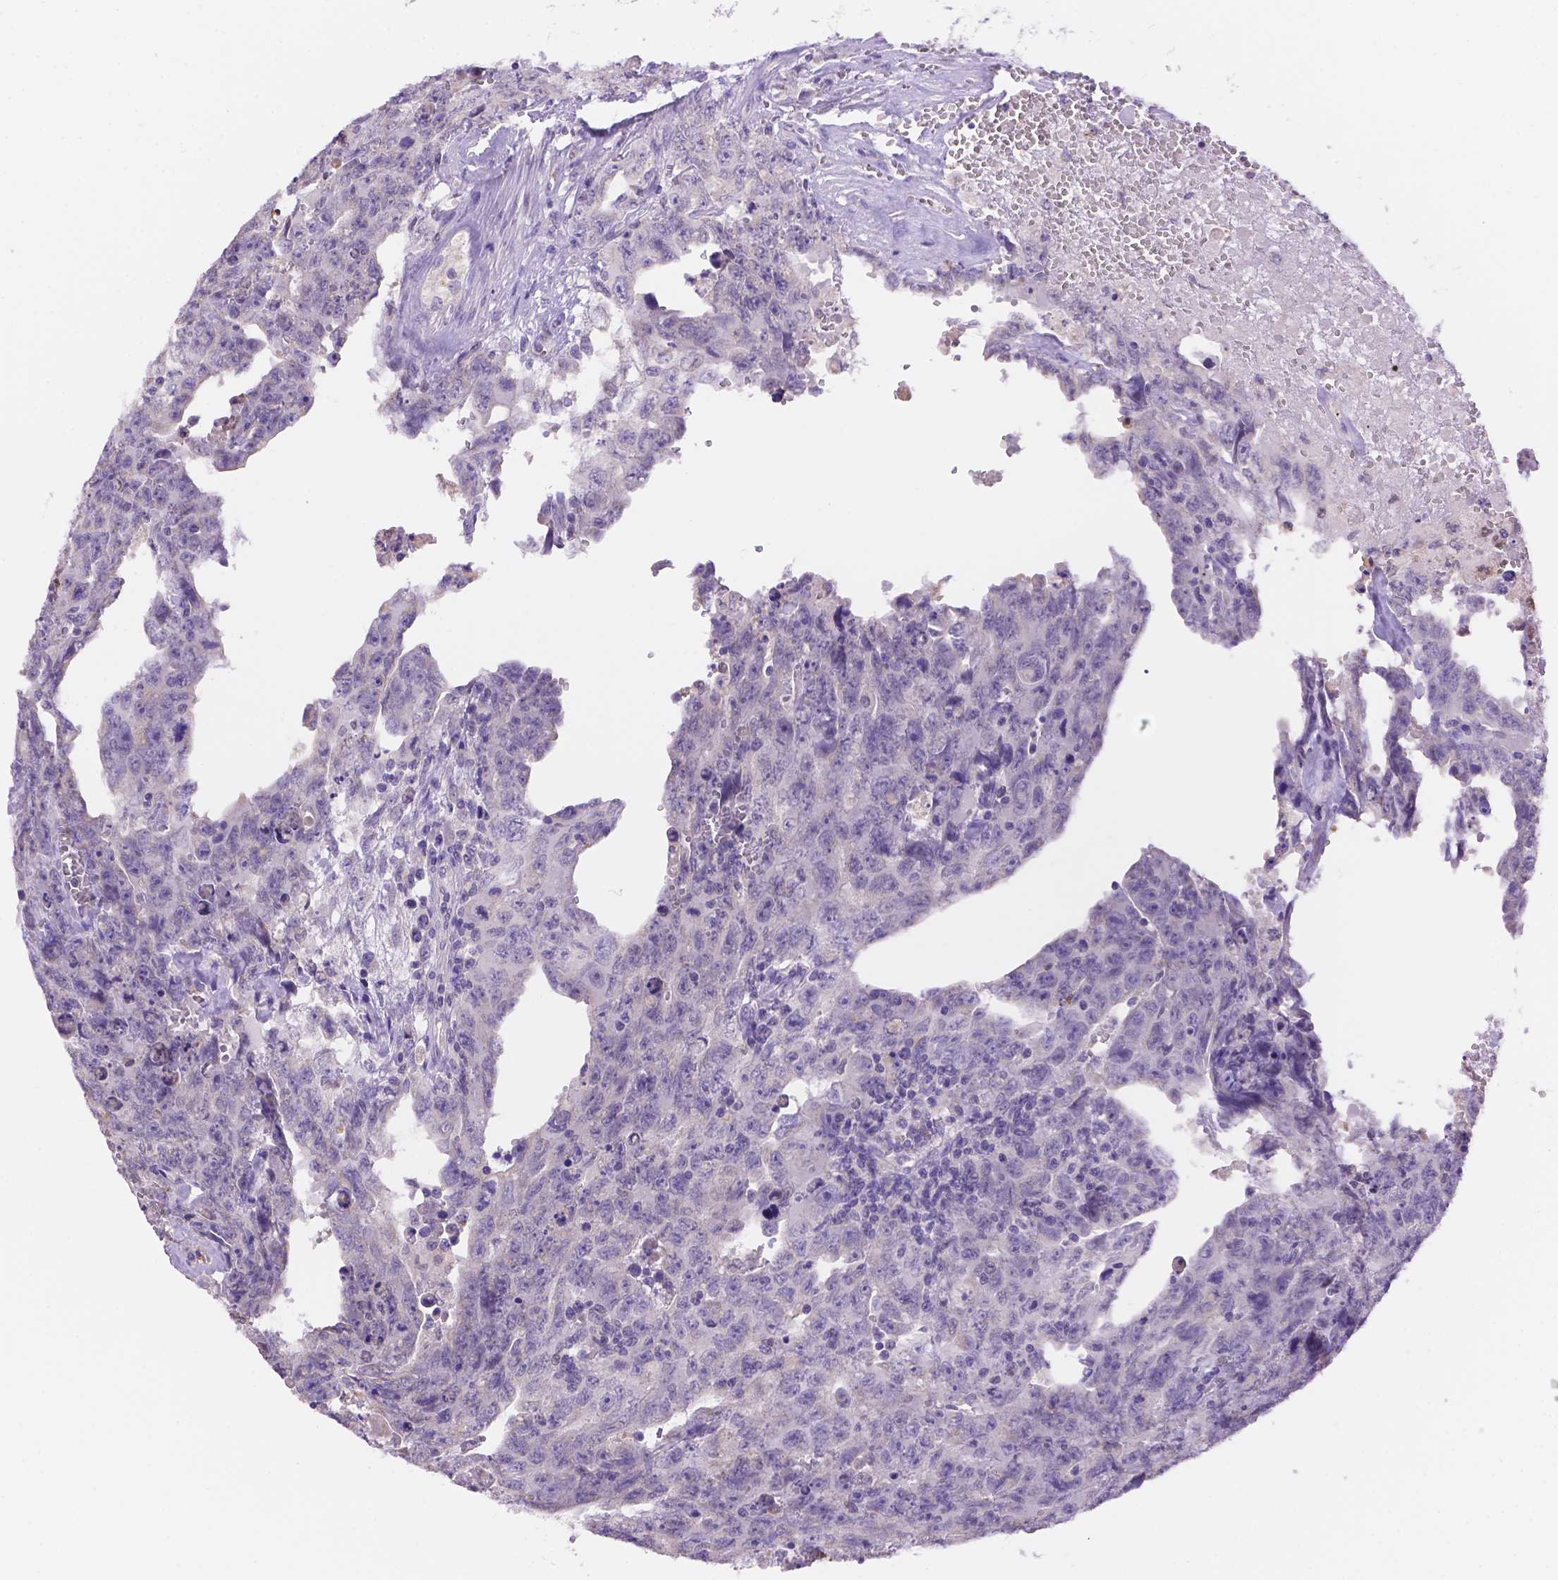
{"staining": {"intensity": "negative", "quantity": "none", "location": "none"}, "tissue": "testis cancer", "cell_type": "Tumor cells", "image_type": "cancer", "snomed": [{"axis": "morphology", "description": "Carcinoma, Embryonal, NOS"}, {"axis": "topography", "description": "Testis"}], "caption": "DAB (3,3'-diaminobenzidine) immunohistochemical staining of human testis cancer (embryonal carcinoma) exhibits no significant positivity in tumor cells.", "gene": "NXPE2", "patient": {"sex": "male", "age": 24}}